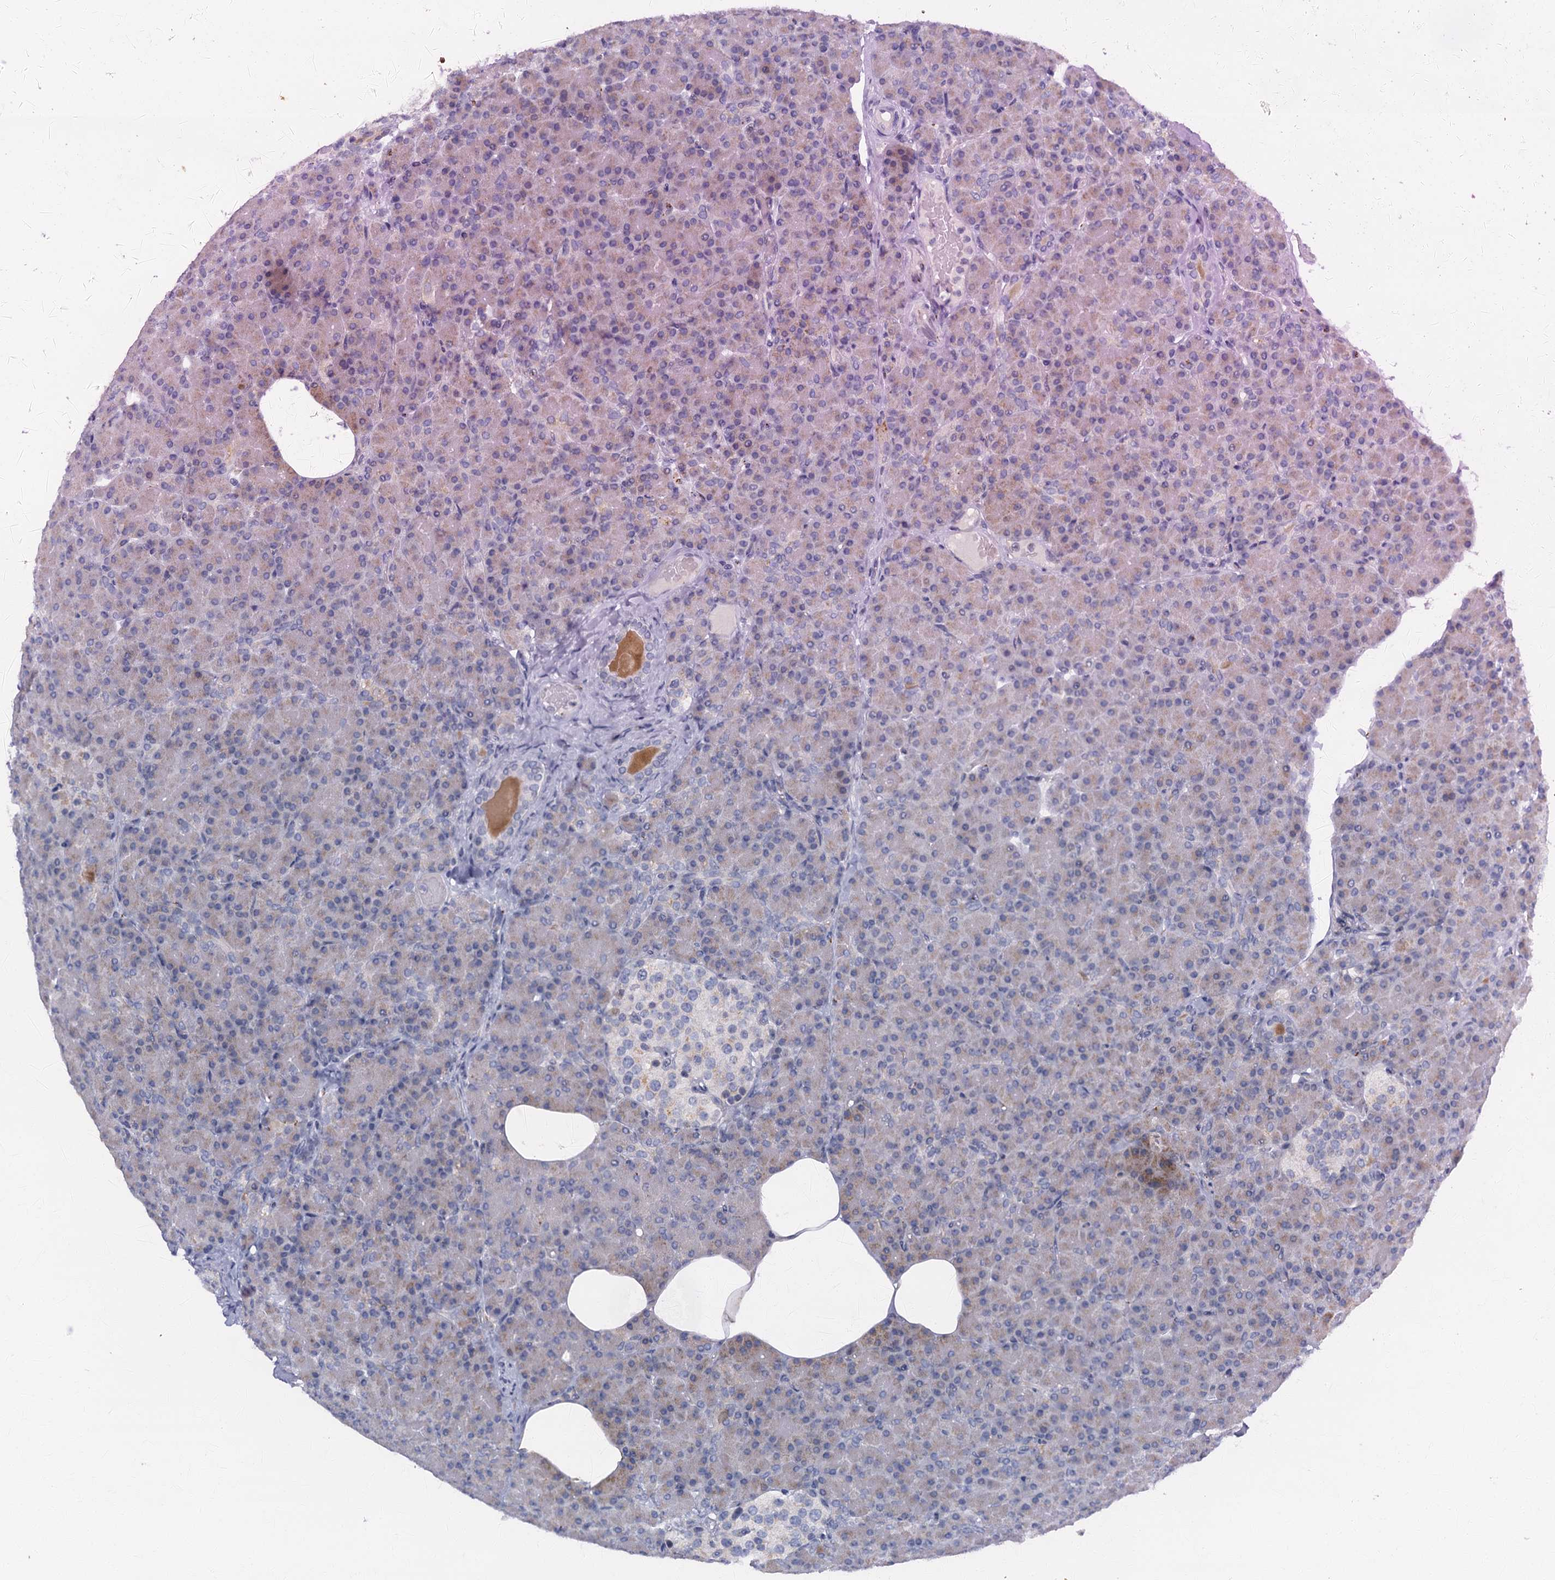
{"staining": {"intensity": "weak", "quantity": "<25%", "location": "cytoplasmic/membranous"}, "tissue": "pancreas", "cell_type": "Exocrine glandular cells", "image_type": "normal", "snomed": [{"axis": "morphology", "description": "Normal tissue, NOS"}, {"axis": "topography", "description": "Pancreas"}], "caption": "Immunohistochemical staining of normal human pancreas displays no significant expression in exocrine glandular cells. (DAB (3,3'-diaminobenzidine) immunohistochemistry with hematoxylin counter stain).", "gene": "LYPD3", "patient": {"sex": "female", "age": 43}}